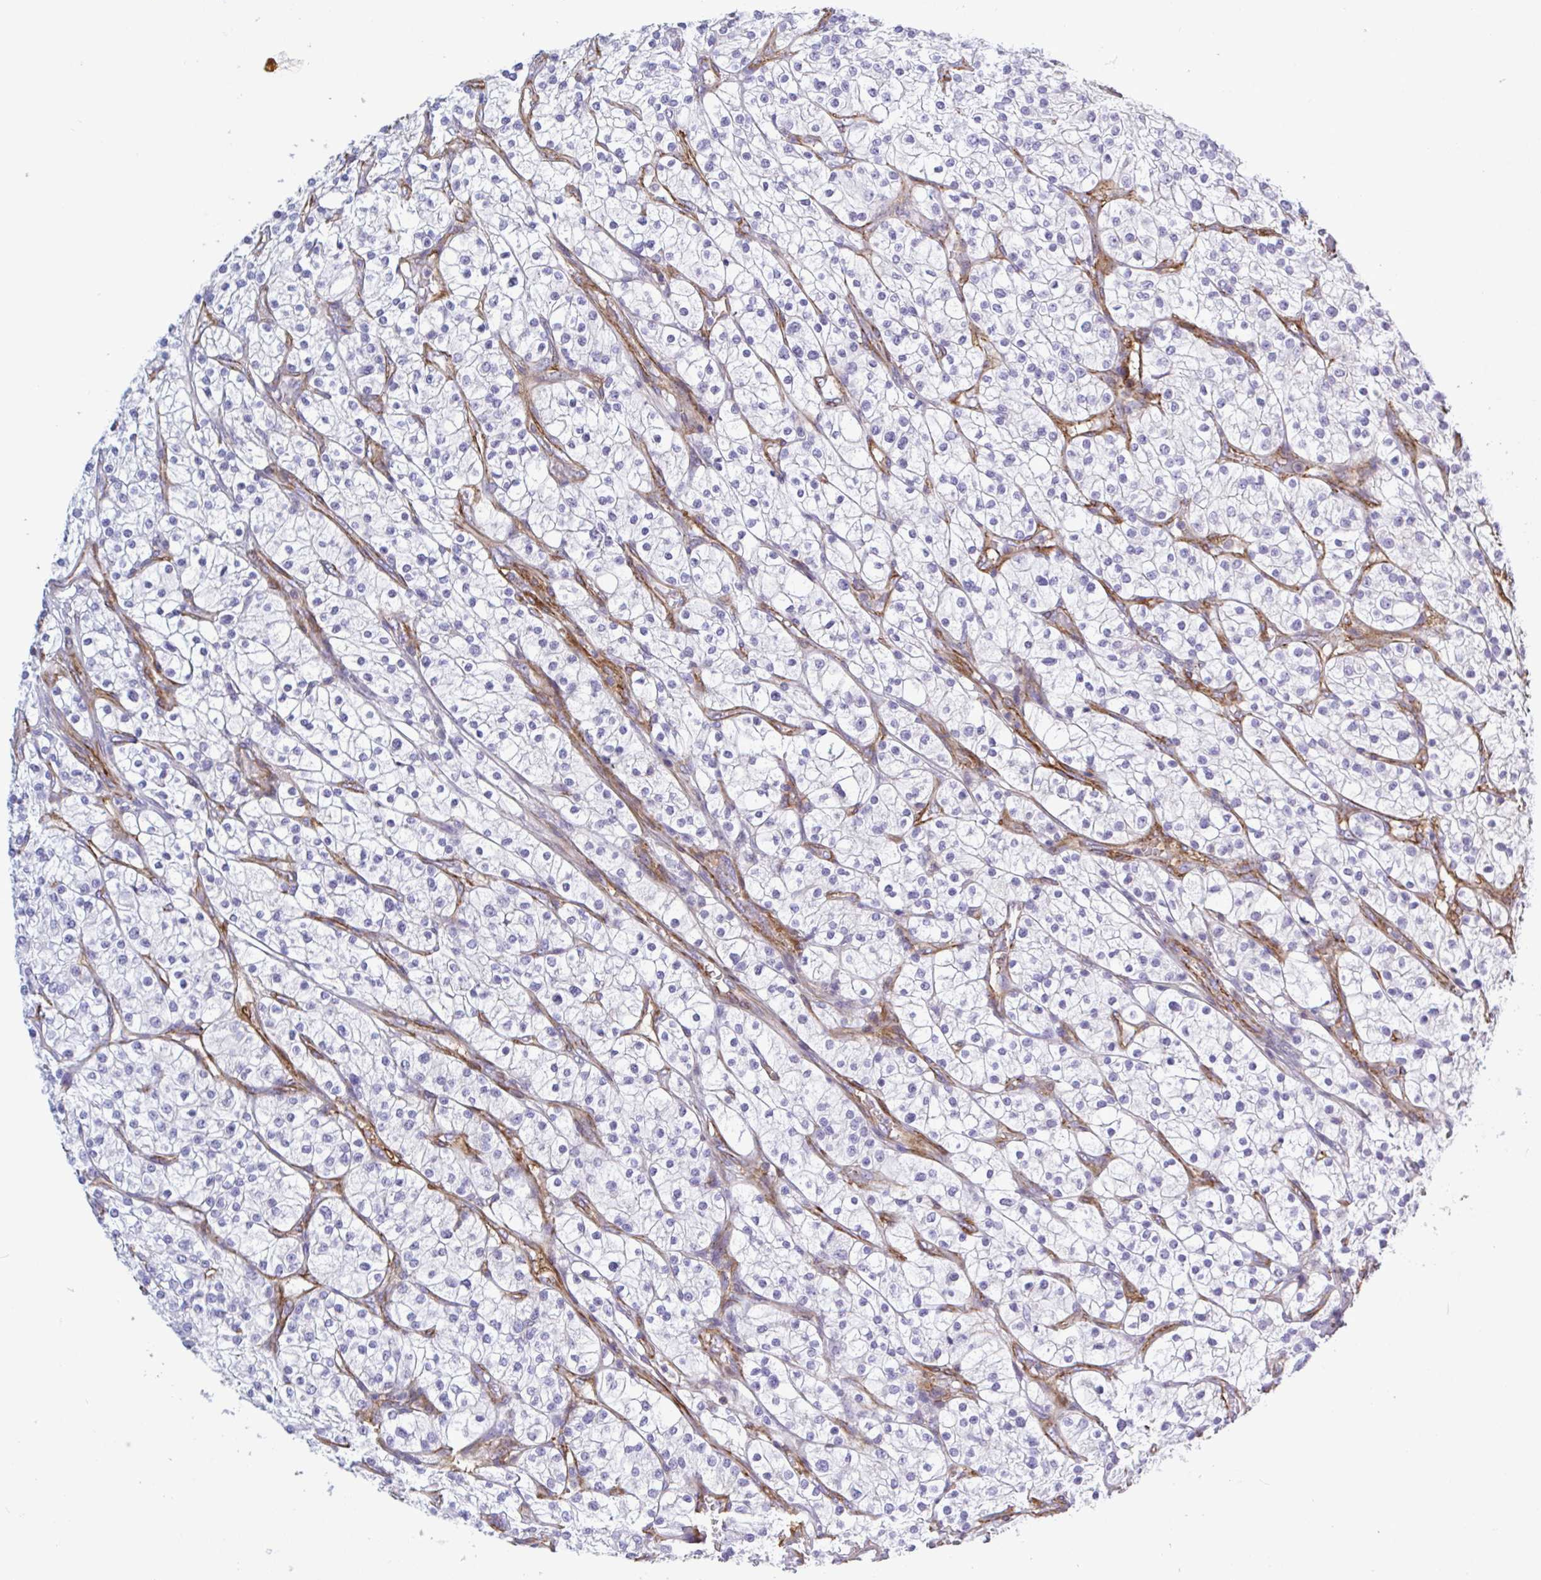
{"staining": {"intensity": "negative", "quantity": "none", "location": "none"}, "tissue": "renal cancer", "cell_type": "Tumor cells", "image_type": "cancer", "snomed": [{"axis": "morphology", "description": "Adenocarcinoma, NOS"}, {"axis": "topography", "description": "Kidney"}], "caption": "Immunohistochemical staining of human renal cancer shows no significant expression in tumor cells. (DAB (3,3'-diaminobenzidine) immunohistochemistry (IHC), high magnification).", "gene": "SHISA7", "patient": {"sex": "male", "age": 80}}